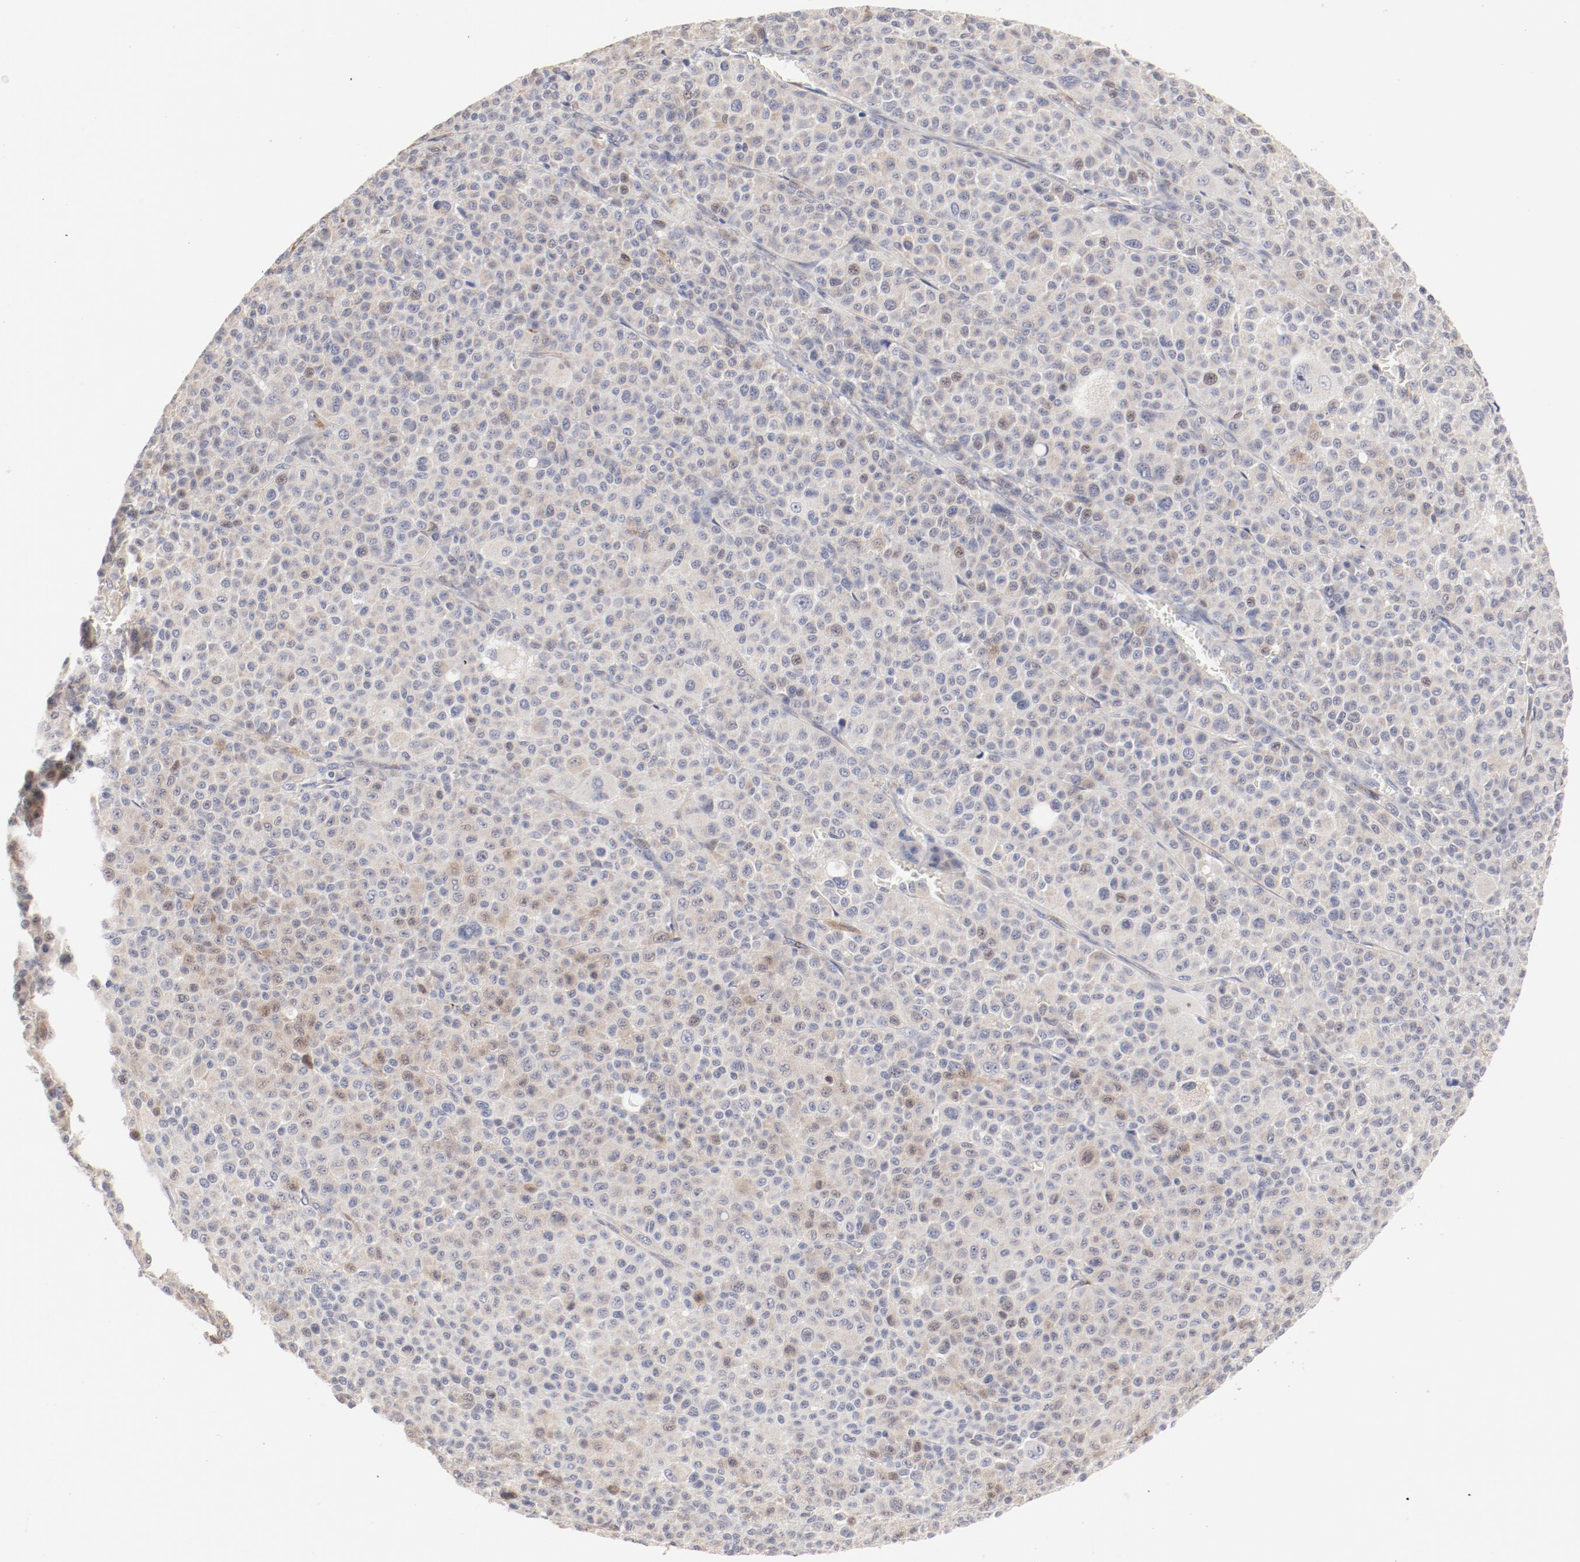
{"staining": {"intensity": "negative", "quantity": "none", "location": "none"}, "tissue": "melanoma", "cell_type": "Tumor cells", "image_type": "cancer", "snomed": [{"axis": "morphology", "description": "Malignant melanoma, Metastatic site"}, {"axis": "topography", "description": "Skin"}], "caption": "Image shows no significant protein positivity in tumor cells of malignant melanoma (metastatic site).", "gene": "MAGED4", "patient": {"sex": "female", "age": 74}}